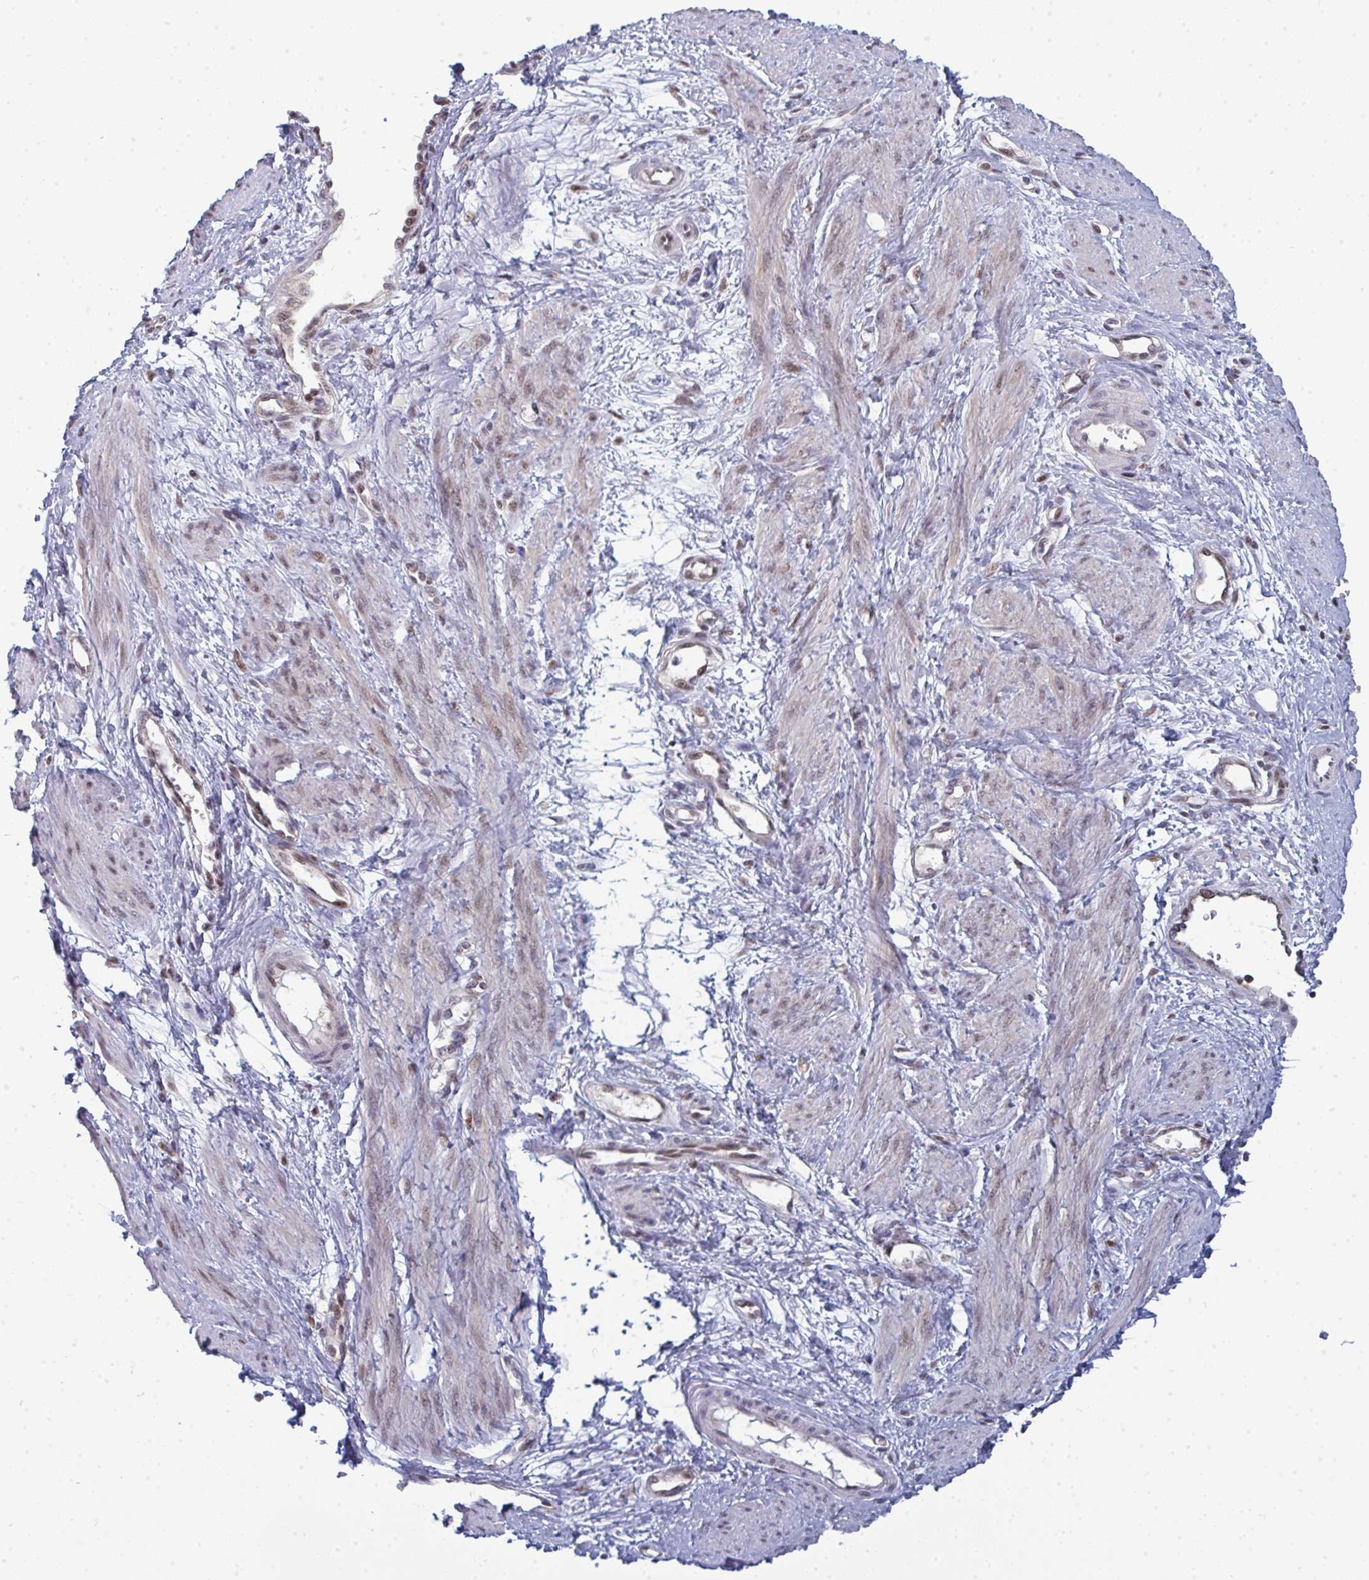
{"staining": {"intensity": "weak", "quantity": "25%-75%", "location": "nuclear"}, "tissue": "smooth muscle", "cell_type": "Smooth muscle cells", "image_type": "normal", "snomed": [{"axis": "morphology", "description": "Normal tissue, NOS"}, {"axis": "topography", "description": "Smooth muscle"}, {"axis": "topography", "description": "Uterus"}], "caption": "Immunohistochemistry (DAB (3,3'-diaminobenzidine)) staining of normal smooth muscle demonstrates weak nuclear protein positivity in approximately 25%-75% of smooth muscle cells.", "gene": "ATF1", "patient": {"sex": "female", "age": 39}}